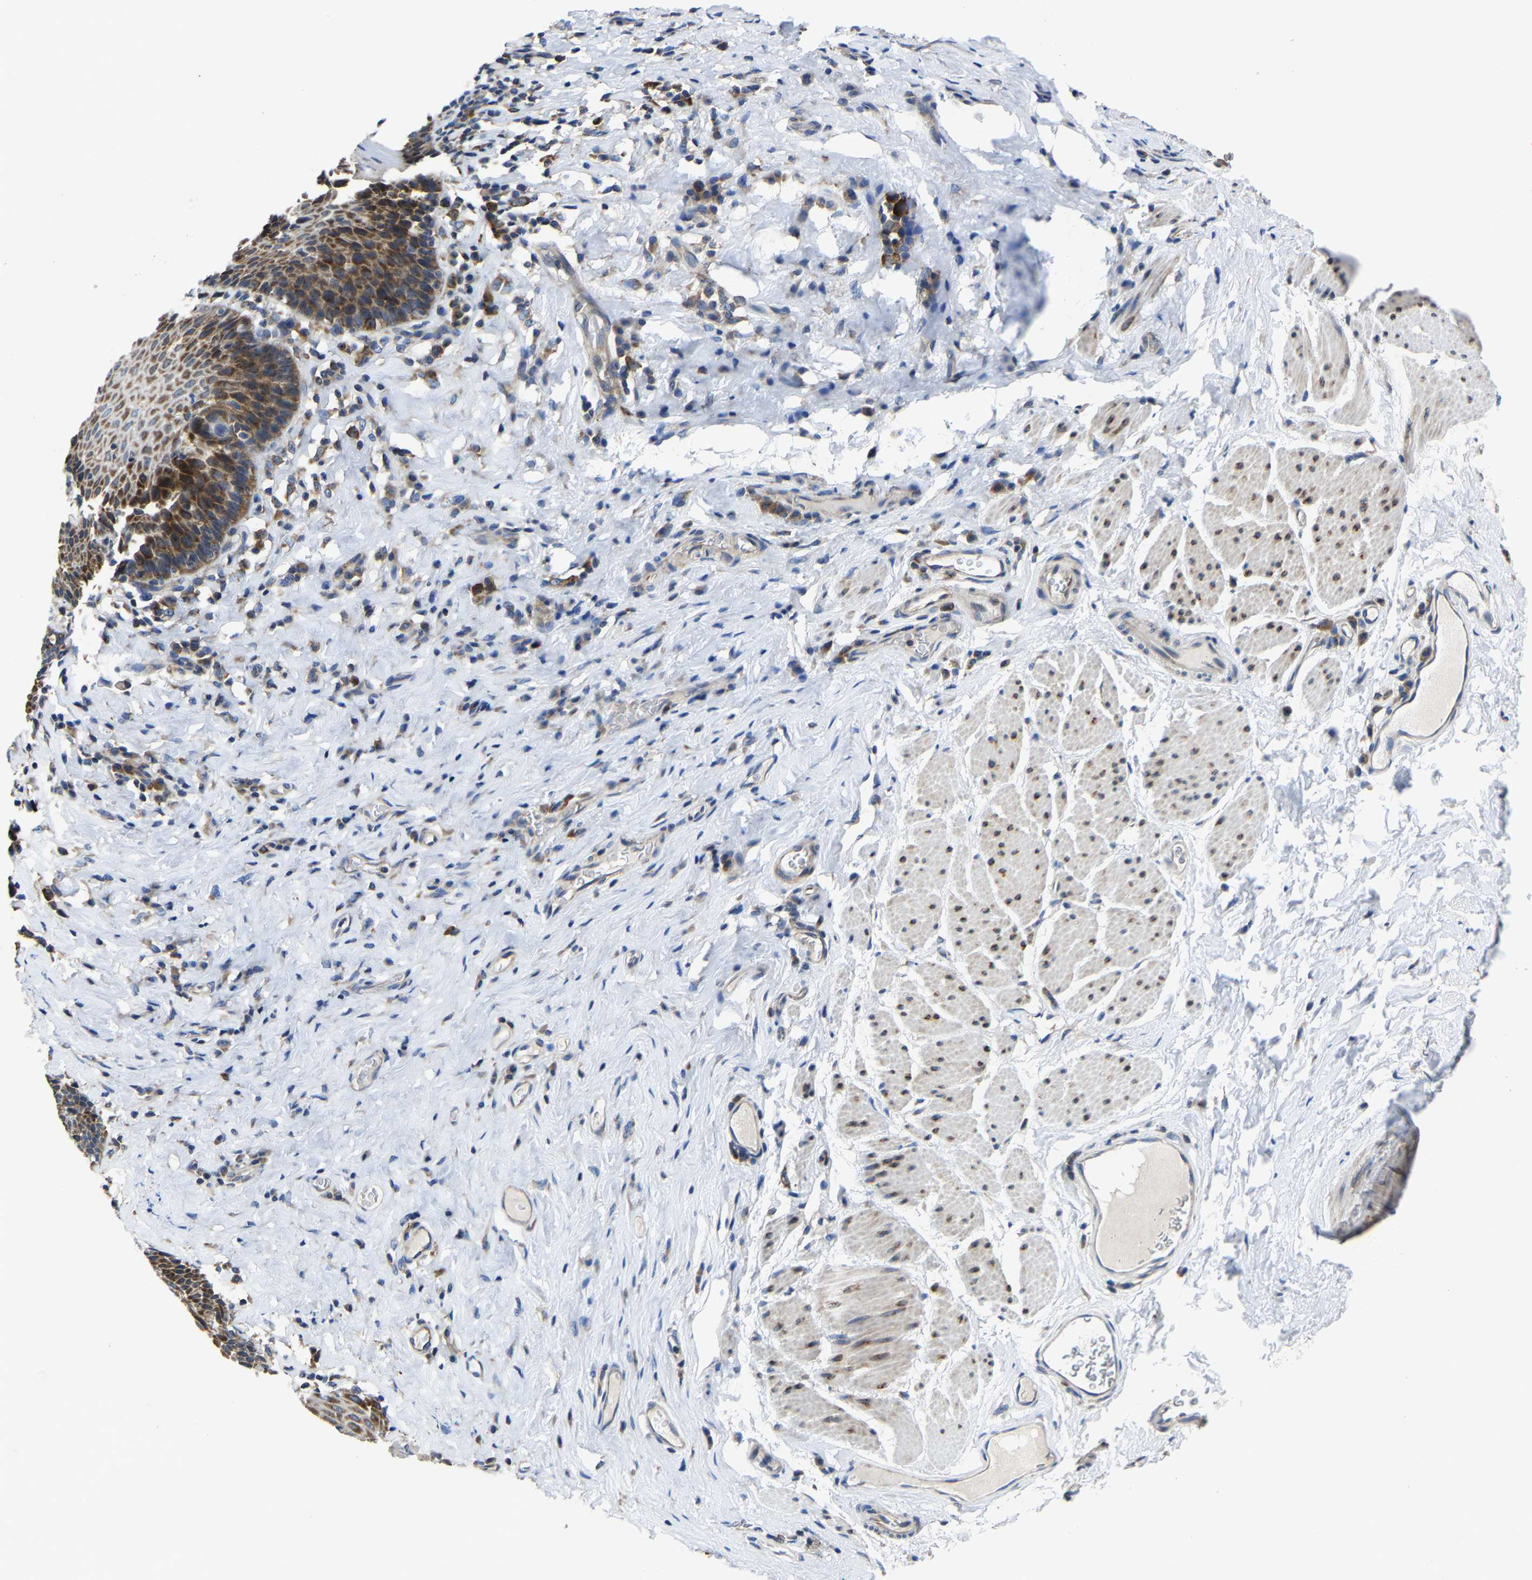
{"staining": {"intensity": "moderate", "quantity": ">75%", "location": "cytoplasmic/membranous"}, "tissue": "esophagus", "cell_type": "Squamous epithelial cells", "image_type": "normal", "snomed": [{"axis": "morphology", "description": "Normal tissue, NOS"}, {"axis": "topography", "description": "Esophagus"}], "caption": "Immunohistochemistry (IHC) of unremarkable esophagus demonstrates medium levels of moderate cytoplasmic/membranous positivity in about >75% of squamous epithelial cells. Ihc stains the protein of interest in brown and the nuclei are stained blue.", "gene": "G3BP2", "patient": {"sex": "female", "age": 61}}